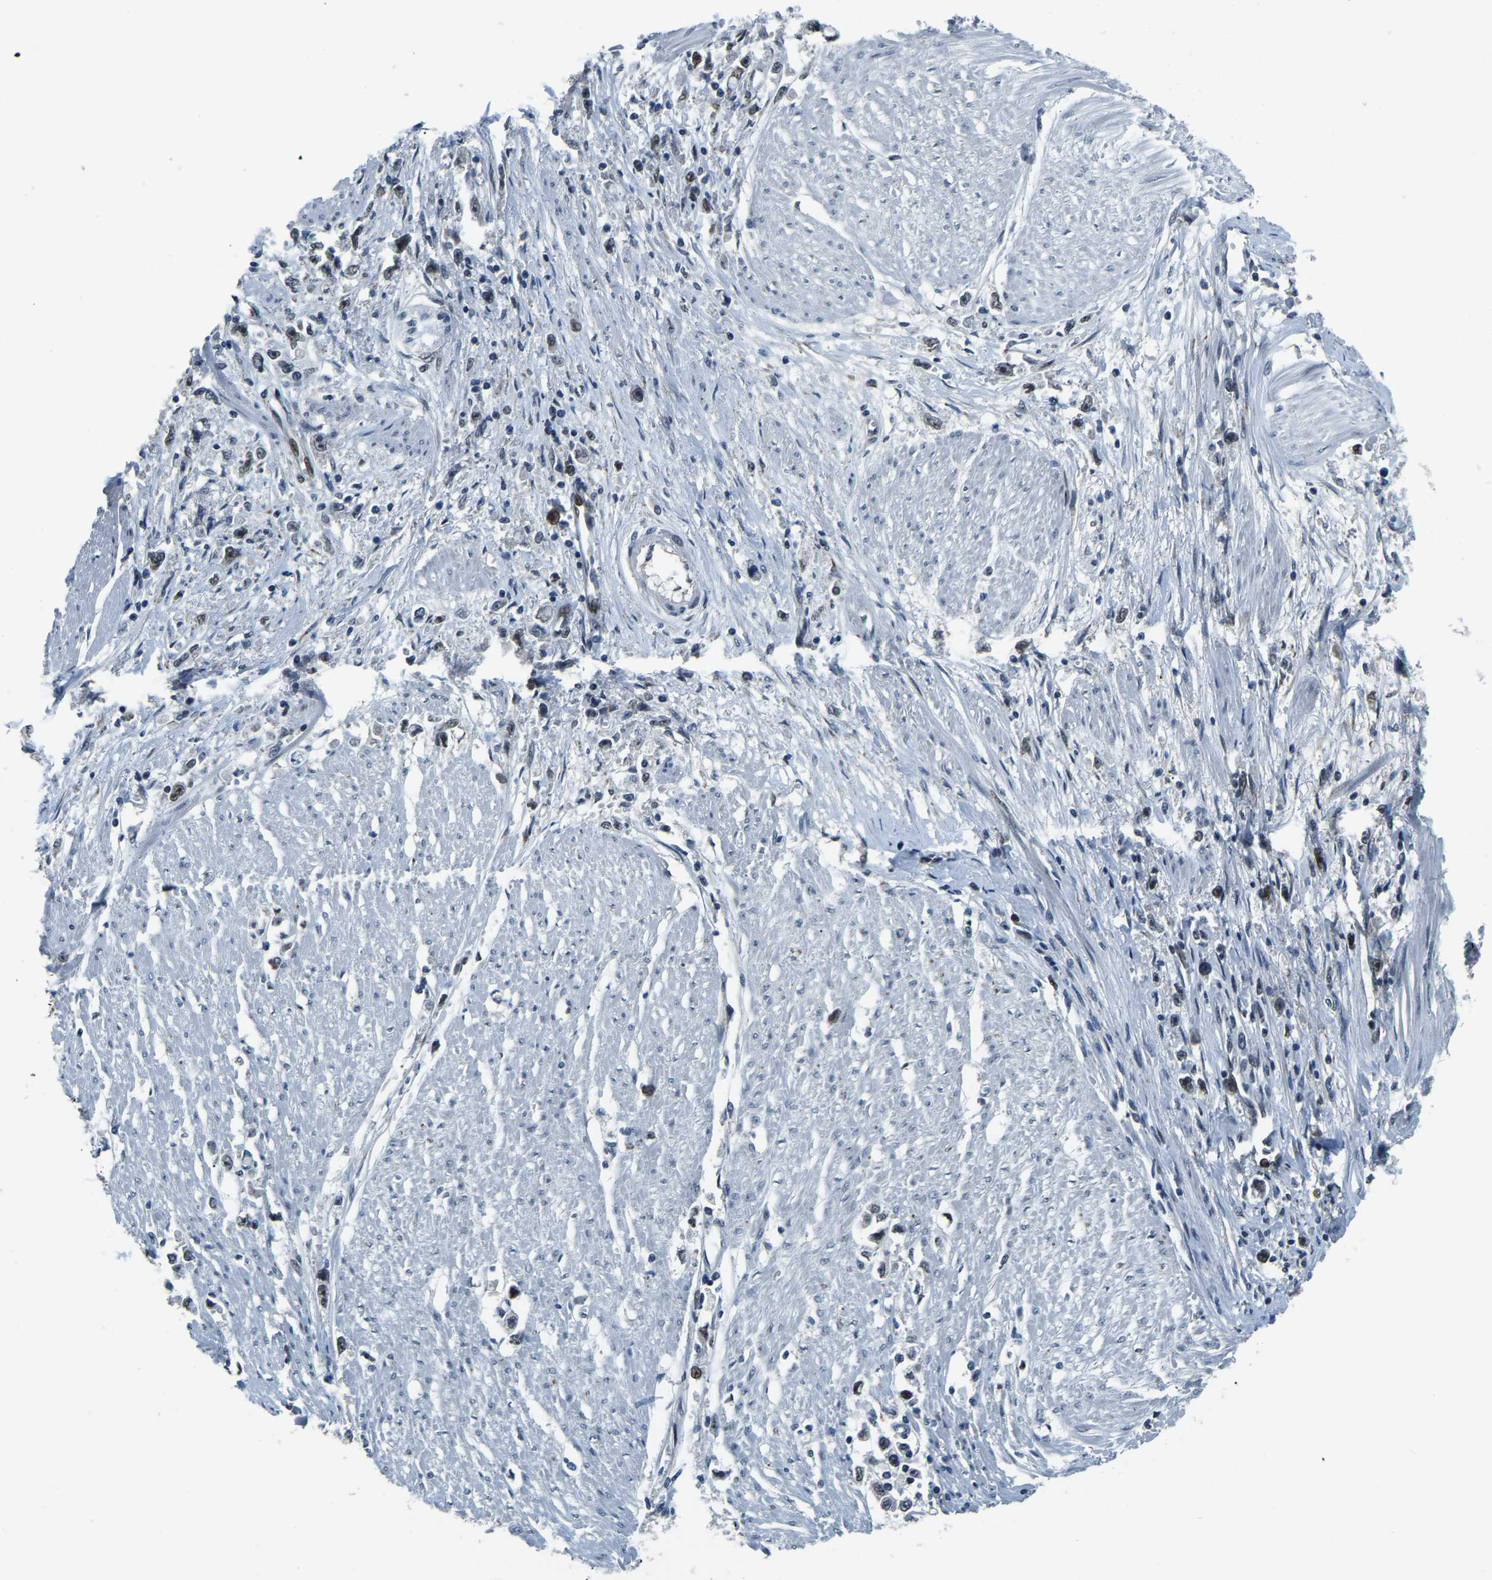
{"staining": {"intensity": "moderate", "quantity": "<25%", "location": "nuclear"}, "tissue": "stomach cancer", "cell_type": "Tumor cells", "image_type": "cancer", "snomed": [{"axis": "morphology", "description": "Adenocarcinoma, NOS"}, {"axis": "topography", "description": "Stomach"}], "caption": "Stomach cancer (adenocarcinoma) stained for a protein (brown) displays moderate nuclear positive staining in approximately <25% of tumor cells.", "gene": "ING2", "patient": {"sex": "female", "age": 59}}